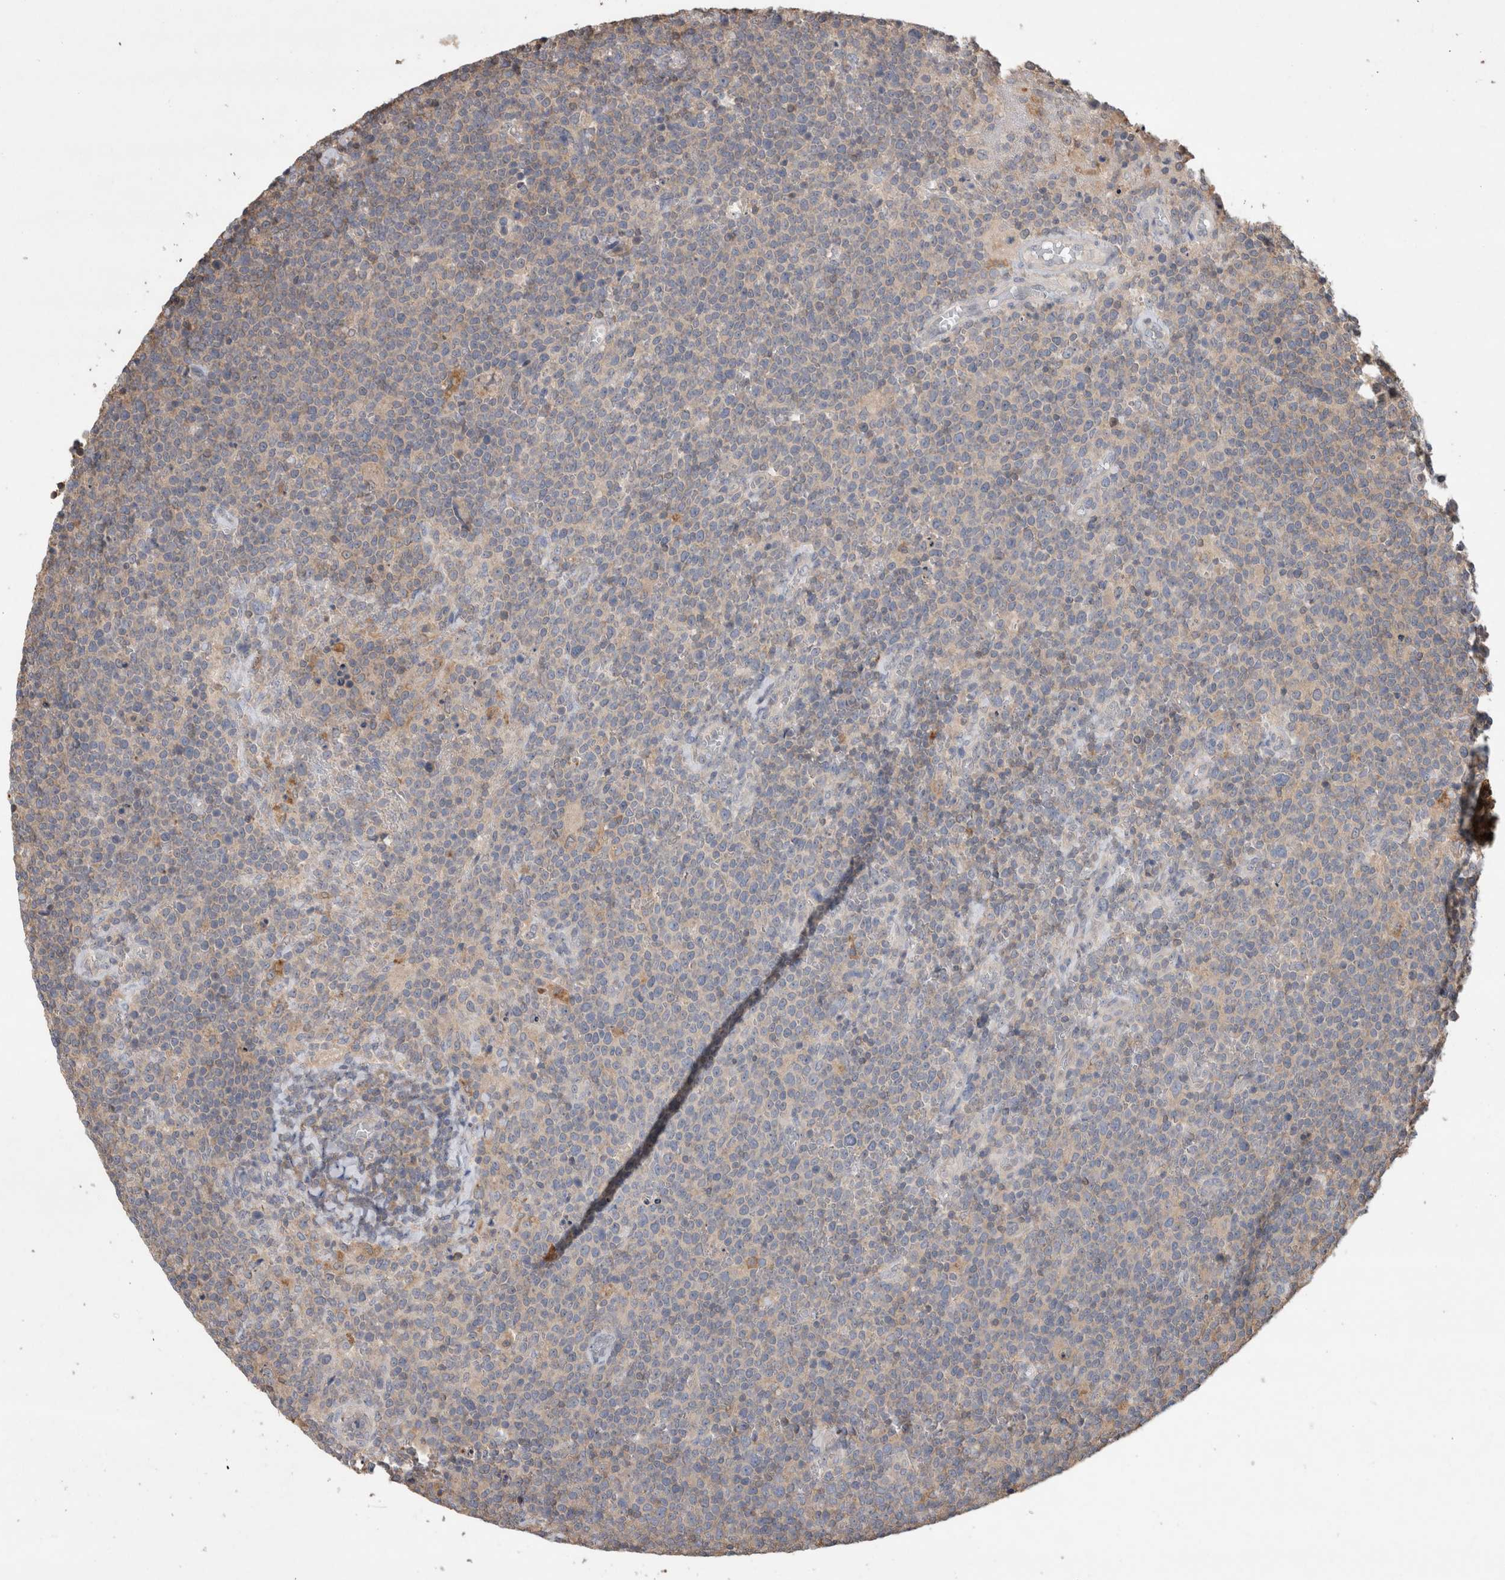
{"staining": {"intensity": "weak", "quantity": "<25%", "location": "cytoplasmic/membranous"}, "tissue": "lymphoma", "cell_type": "Tumor cells", "image_type": "cancer", "snomed": [{"axis": "morphology", "description": "Malignant lymphoma, non-Hodgkin's type, High grade"}, {"axis": "topography", "description": "Lymph node"}], "caption": "DAB (3,3'-diaminobenzidine) immunohistochemical staining of high-grade malignant lymphoma, non-Hodgkin's type shows no significant expression in tumor cells.", "gene": "TRIM5", "patient": {"sex": "male", "age": 61}}